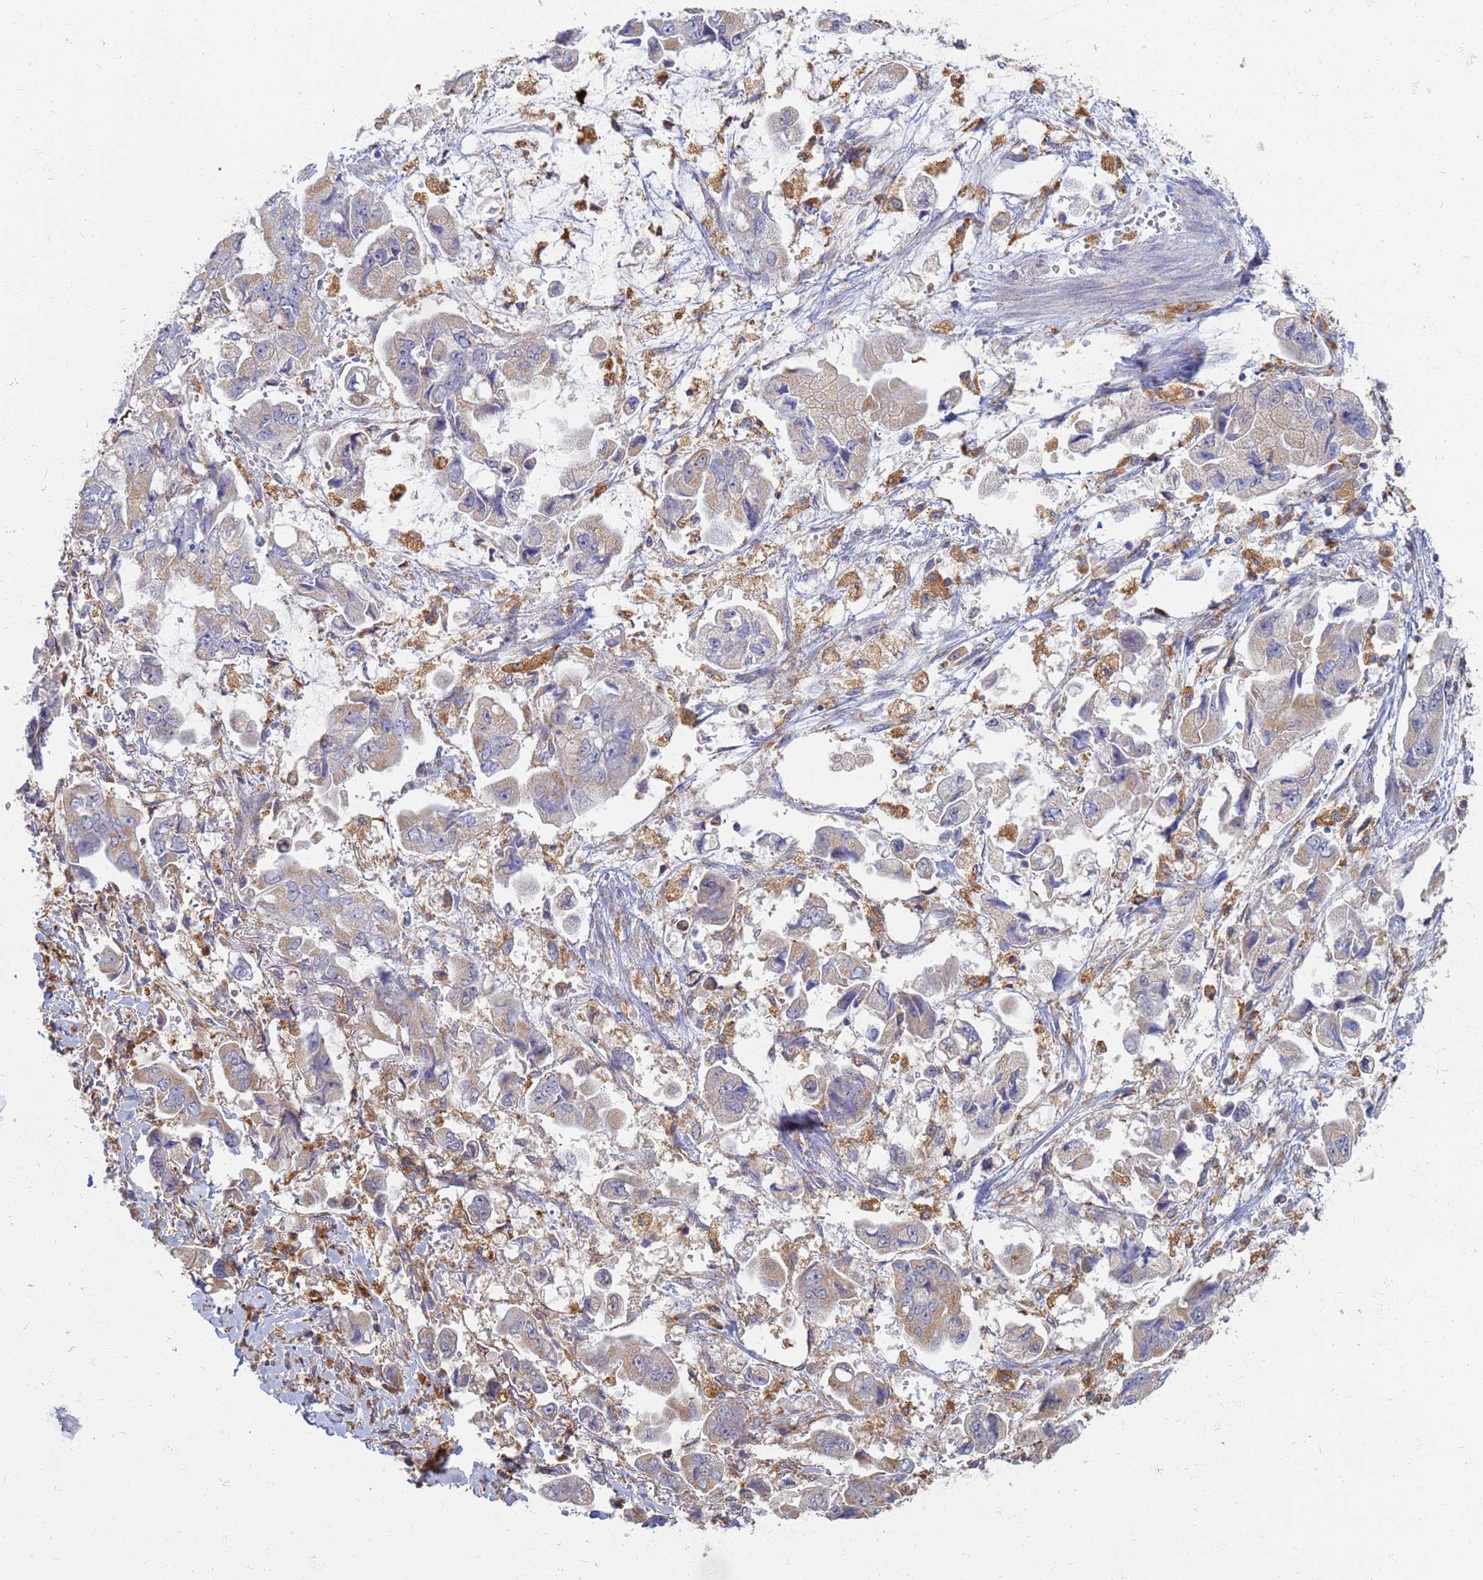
{"staining": {"intensity": "weak", "quantity": "25%-75%", "location": "cytoplasmic/membranous"}, "tissue": "stomach cancer", "cell_type": "Tumor cells", "image_type": "cancer", "snomed": [{"axis": "morphology", "description": "Adenocarcinoma, NOS"}, {"axis": "topography", "description": "Stomach"}], "caption": "Immunohistochemistry (IHC) image of neoplastic tissue: human stomach cancer stained using immunohistochemistry exhibits low levels of weak protein expression localized specifically in the cytoplasmic/membranous of tumor cells, appearing as a cytoplasmic/membranous brown color.", "gene": "ATP6V1E1", "patient": {"sex": "male", "age": 62}}